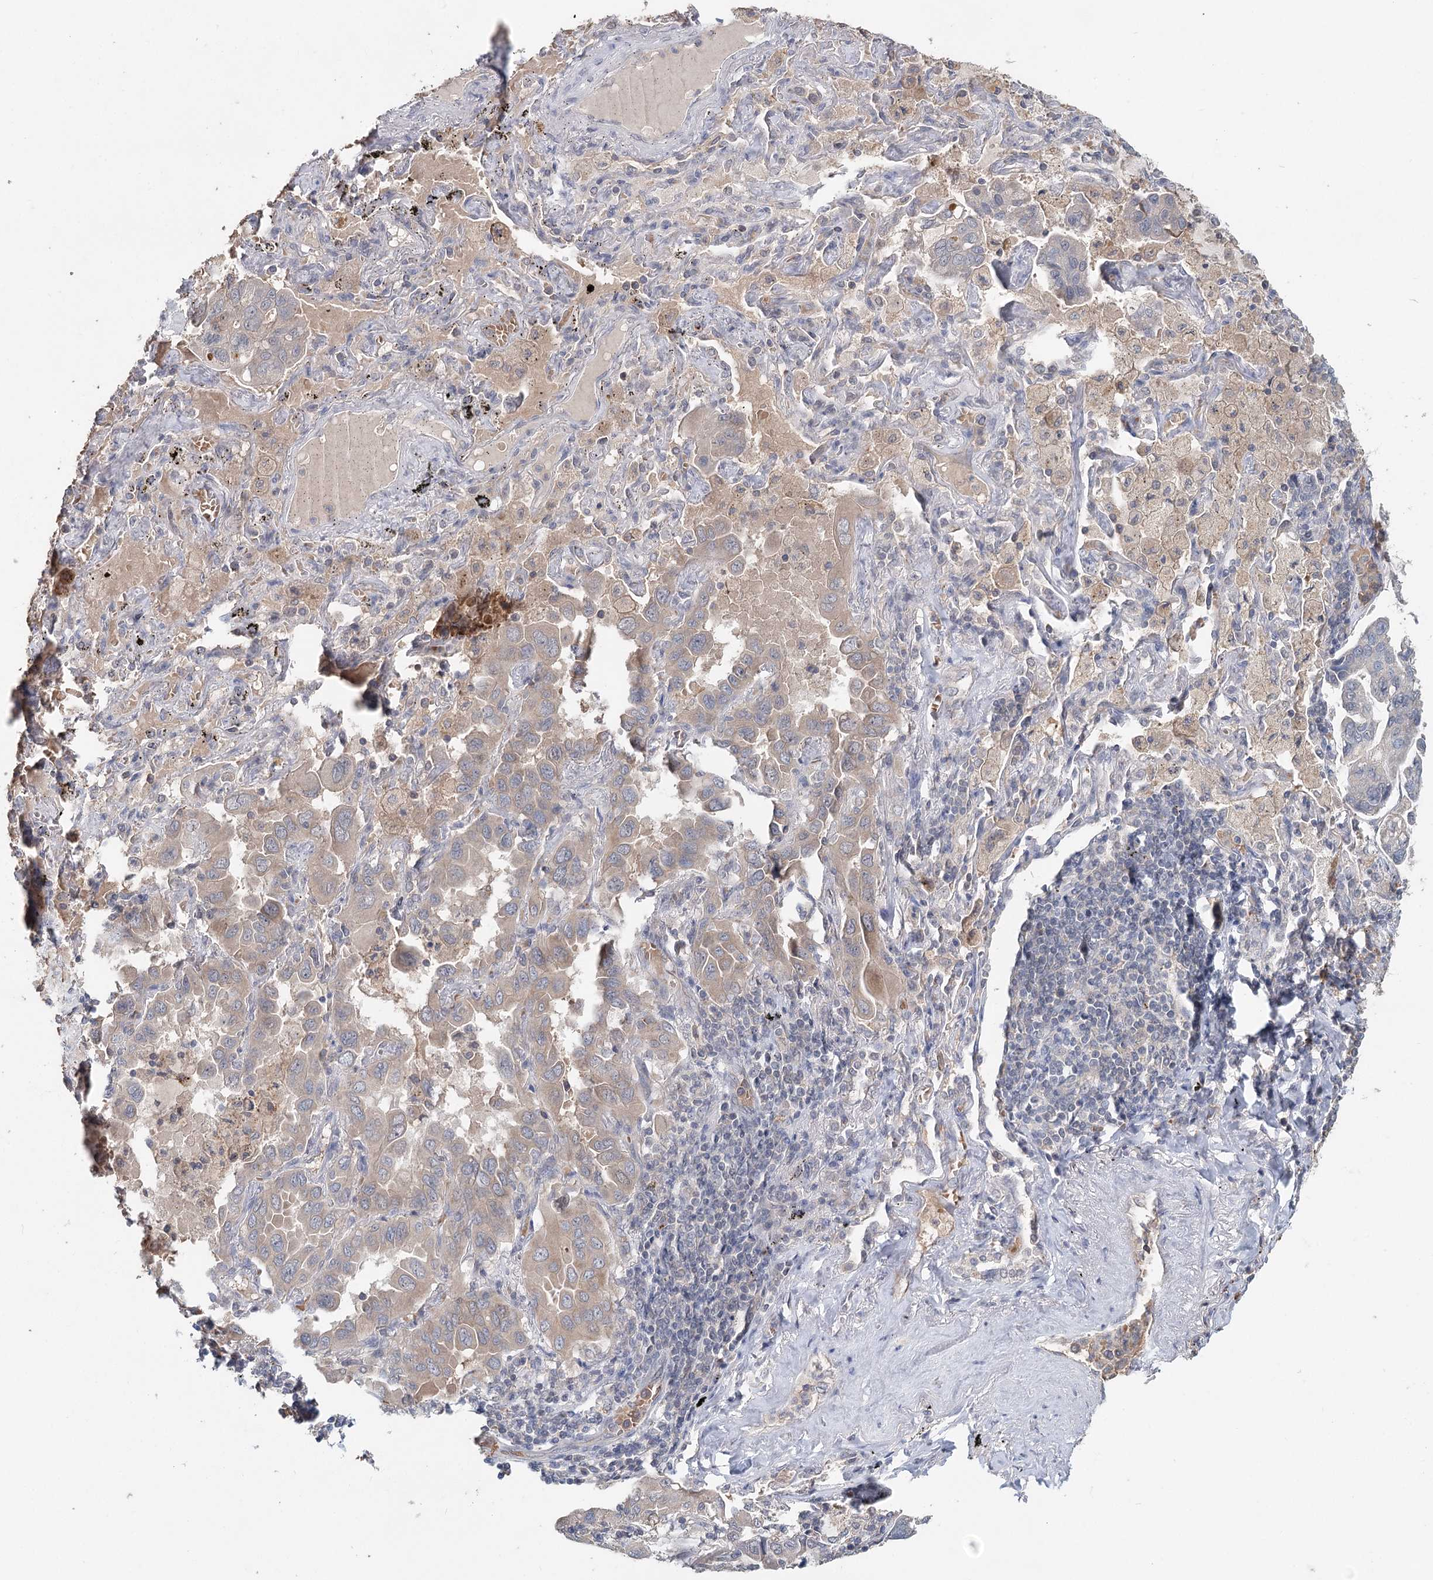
{"staining": {"intensity": "weak", "quantity": "<25%", "location": "cytoplasmic/membranous"}, "tissue": "lung cancer", "cell_type": "Tumor cells", "image_type": "cancer", "snomed": [{"axis": "morphology", "description": "Adenocarcinoma, NOS"}, {"axis": "topography", "description": "Lung"}], "caption": "IHC micrograph of lung adenocarcinoma stained for a protein (brown), which displays no staining in tumor cells. (Stains: DAB immunohistochemistry (IHC) with hematoxylin counter stain, Microscopy: brightfield microscopy at high magnification).", "gene": "FBXO7", "patient": {"sex": "male", "age": 64}}